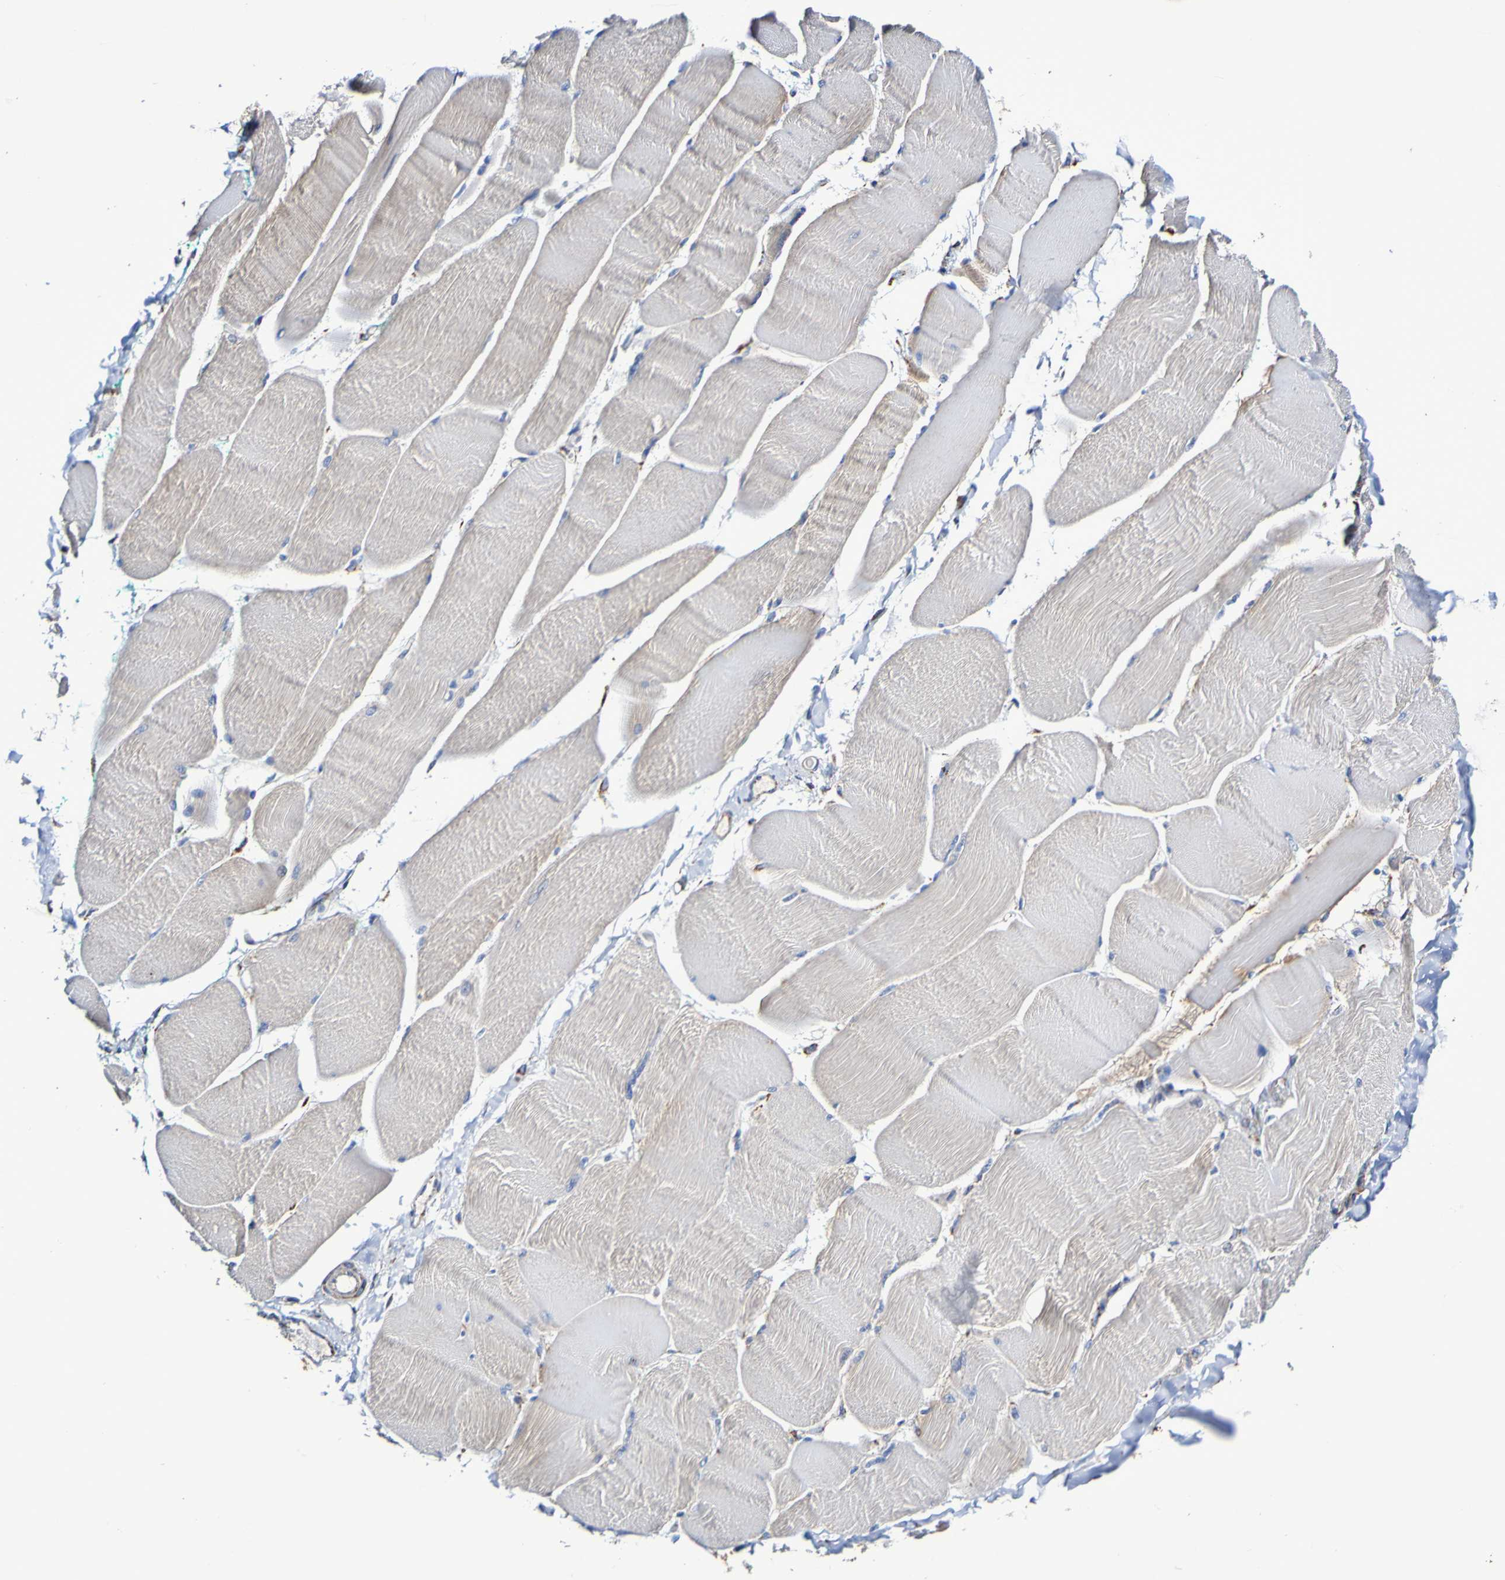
{"staining": {"intensity": "negative", "quantity": "none", "location": "none"}, "tissue": "skeletal muscle", "cell_type": "Myocytes", "image_type": "normal", "snomed": [{"axis": "morphology", "description": "Normal tissue, NOS"}, {"axis": "morphology", "description": "Squamous cell carcinoma, NOS"}, {"axis": "topography", "description": "Skeletal muscle"}], "caption": "Histopathology image shows no significant protein staining in myocytes of unremarkable skeletal muscle.", "gene": "IL18R1", "patient": {"sex": "male", "age": 51}}